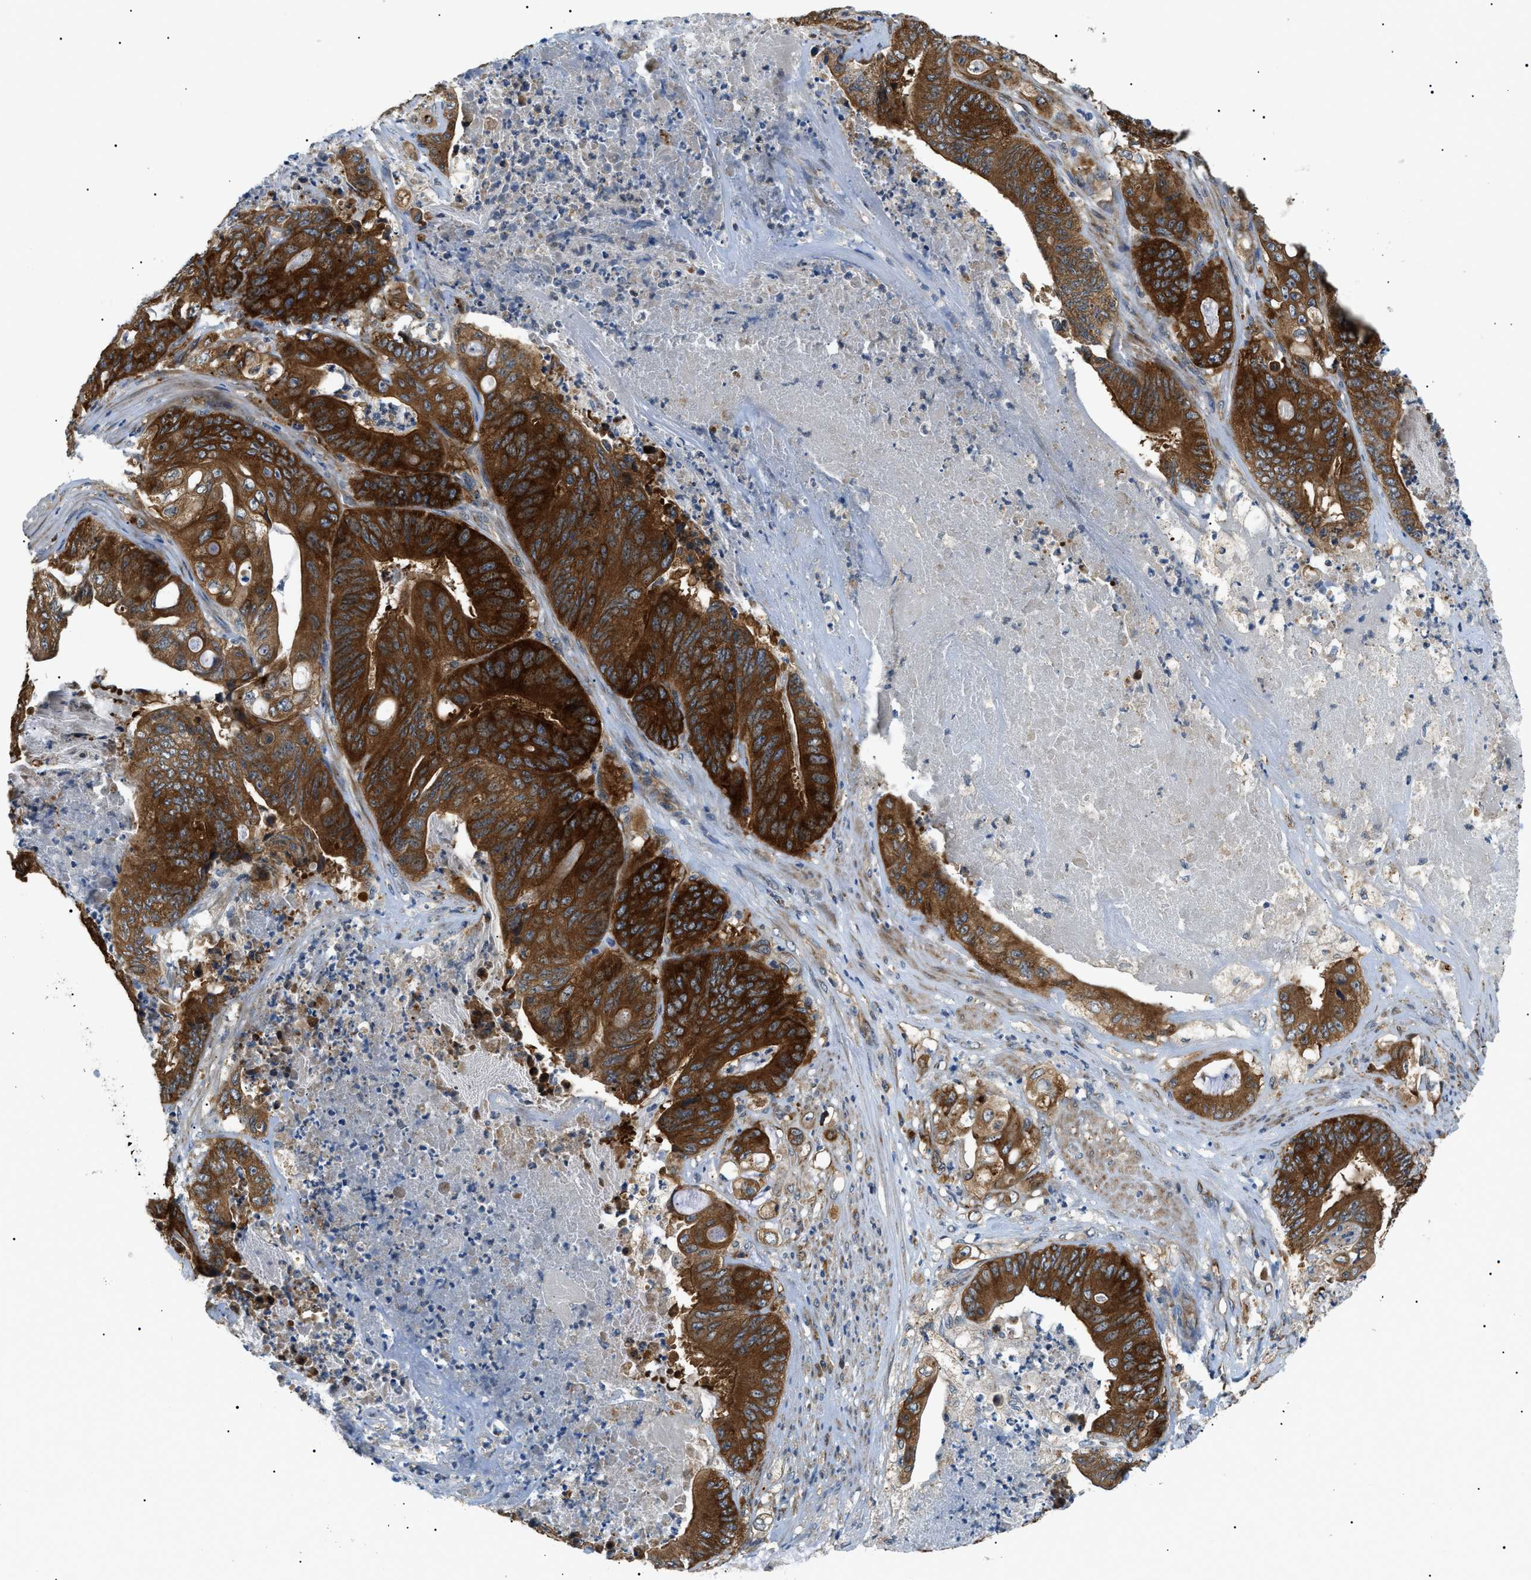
{"staining": {"intensity": "strong", "quantity": ">75%", "location": "cytoplasmic/membranous"}, "tissue": "stomach cancer", "cell_type": "Tumor cells", "image_type": "cancer", "snomed": [{"axis": "morphology", "description": "Adenocarcinoma, NOS"}, {"axis": "topography", "description": "Stomach"}], "caption": "Tumor cells reveal high levels of strong cytoplasmic/membranous expression in about >75% of cells in human stomach cancer.", "gene": "SRPK1", "patient": {"sex": "female", "age": 73}}